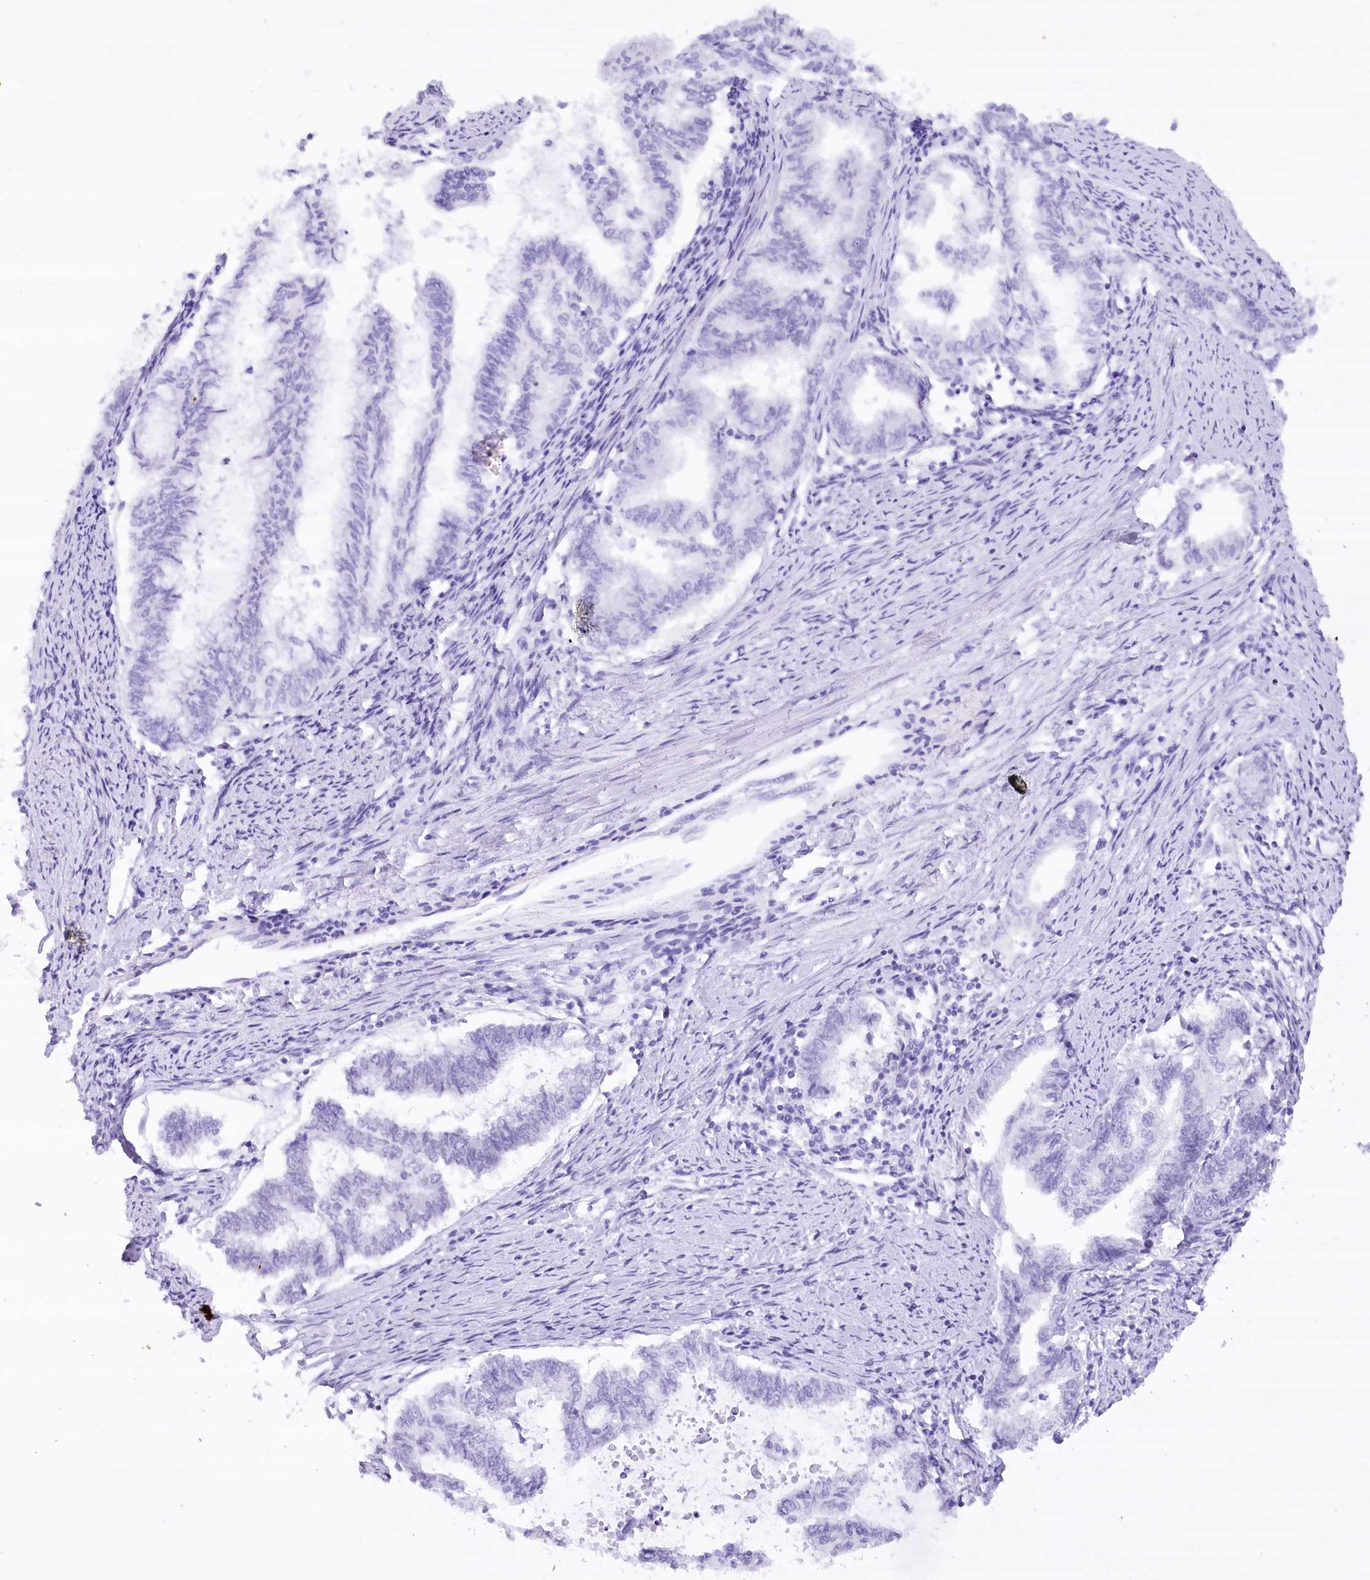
{"staining": {"intensity": "negative", "quantity": "none", "location": "none"}, "tissue": "endometrial cancer", "cell_type": "Tumor cells", "image_type": "cancer", "snomed": [{"axis": "morphology", "description": "Adenocarcinoma, NOS"}, {"axis": "topography", "description": "Endometrium"}], "caption": "The image exhibits no significant expression in tumor cells of endometrial cancer (adenocarcinoma).", "gene": "HNRNPA0", "patient": {"sex": "female", "age": 79}}